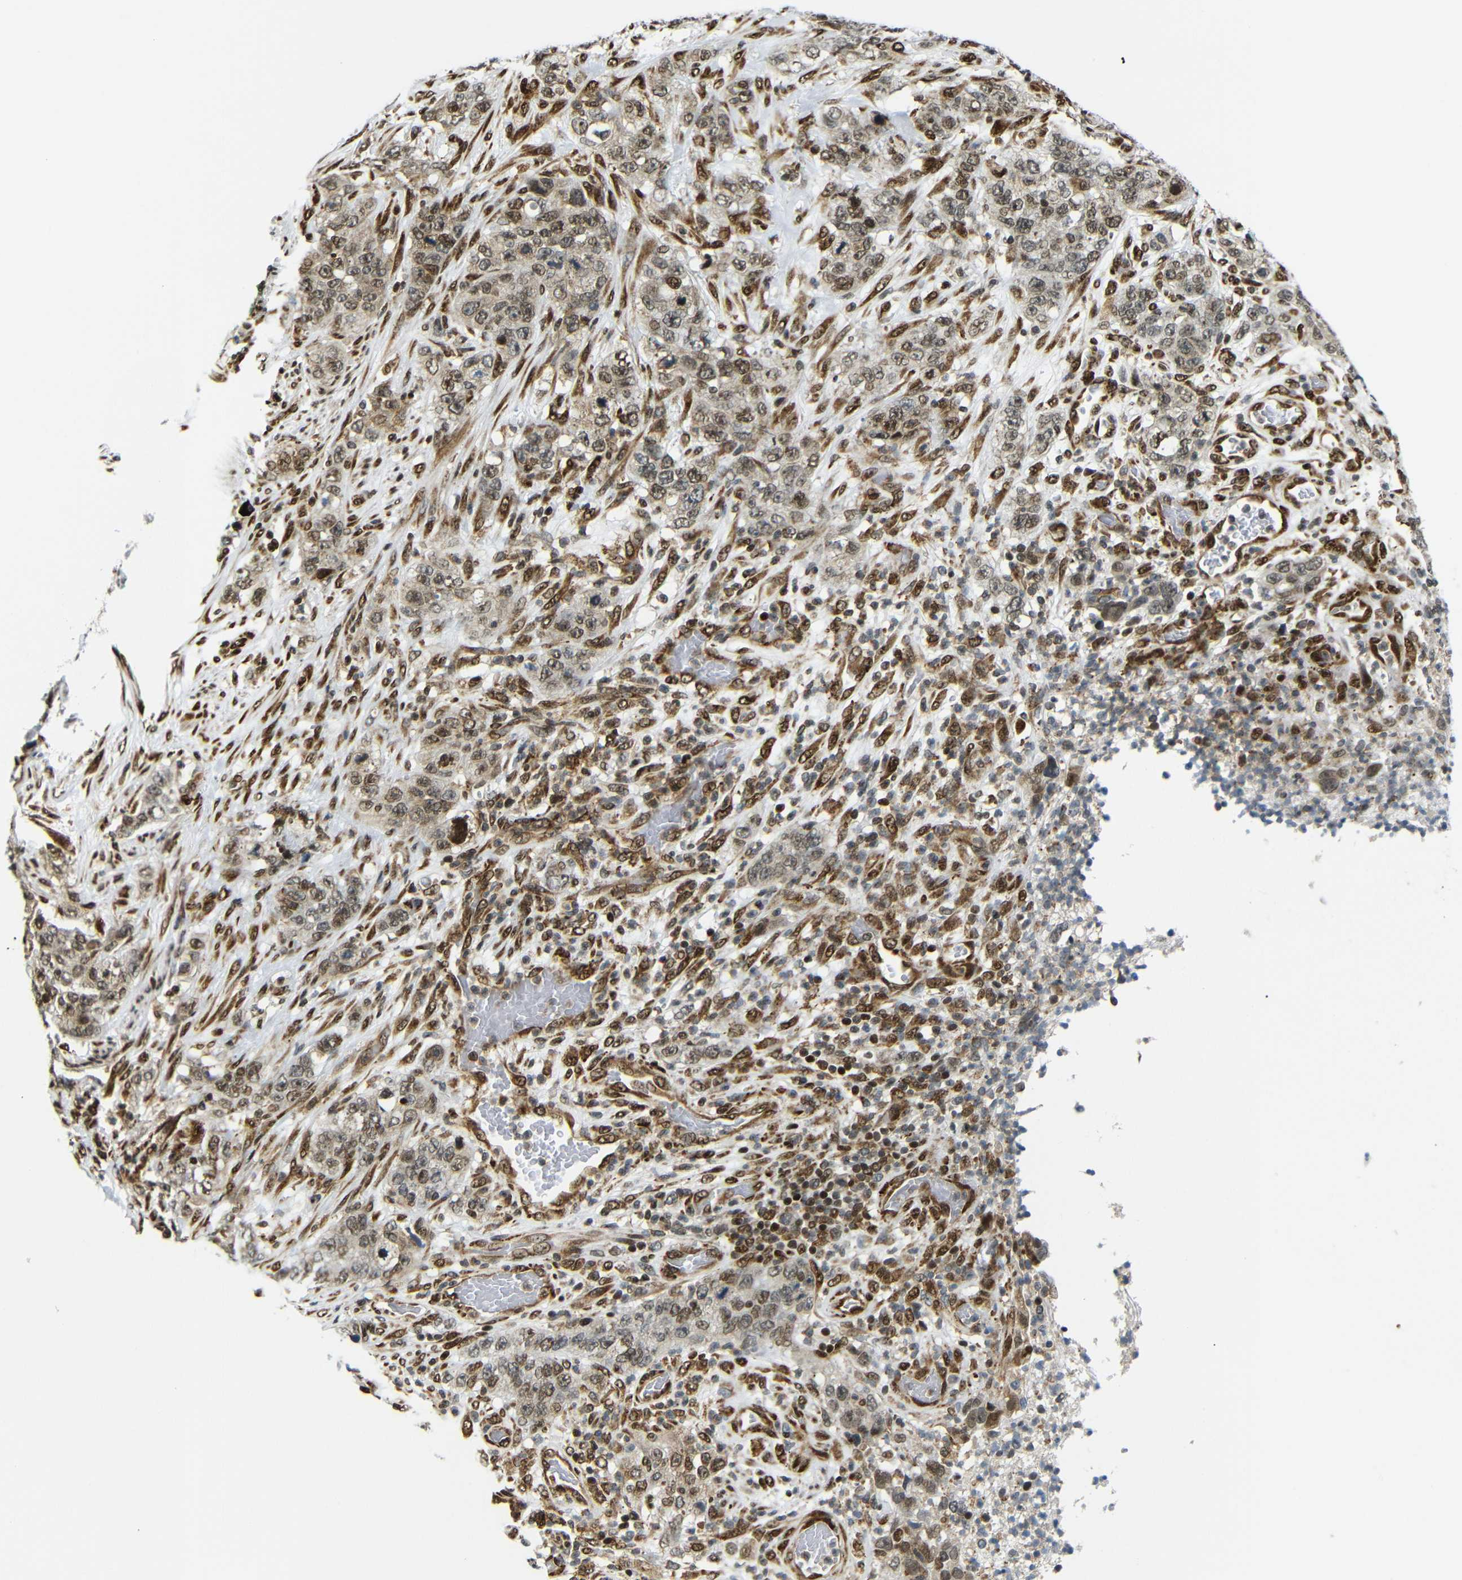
{"staining": {"intensity": "weak", "quantity": ">75%", "location": "cytoplasmic/membranous,nuclear"}, "tissue": "stomach cancer", "cell_type": "Tumor cells", "image_type": "cancer", "snomed": [{"axis": "morphology", "description": "Adenocarcinoma, NOS"}, {"axis": "topography", "description": "Stomach"}], "caption": "Stomach cancer (adenocarcinoma) was stained to show a protein in brown. There is low levels of weak cytoplasmic/membranous and nuclear expression in about >75% of tumor cells.", "gene": "SPCS2", "patient": {"sex": "male", "age": 48}}